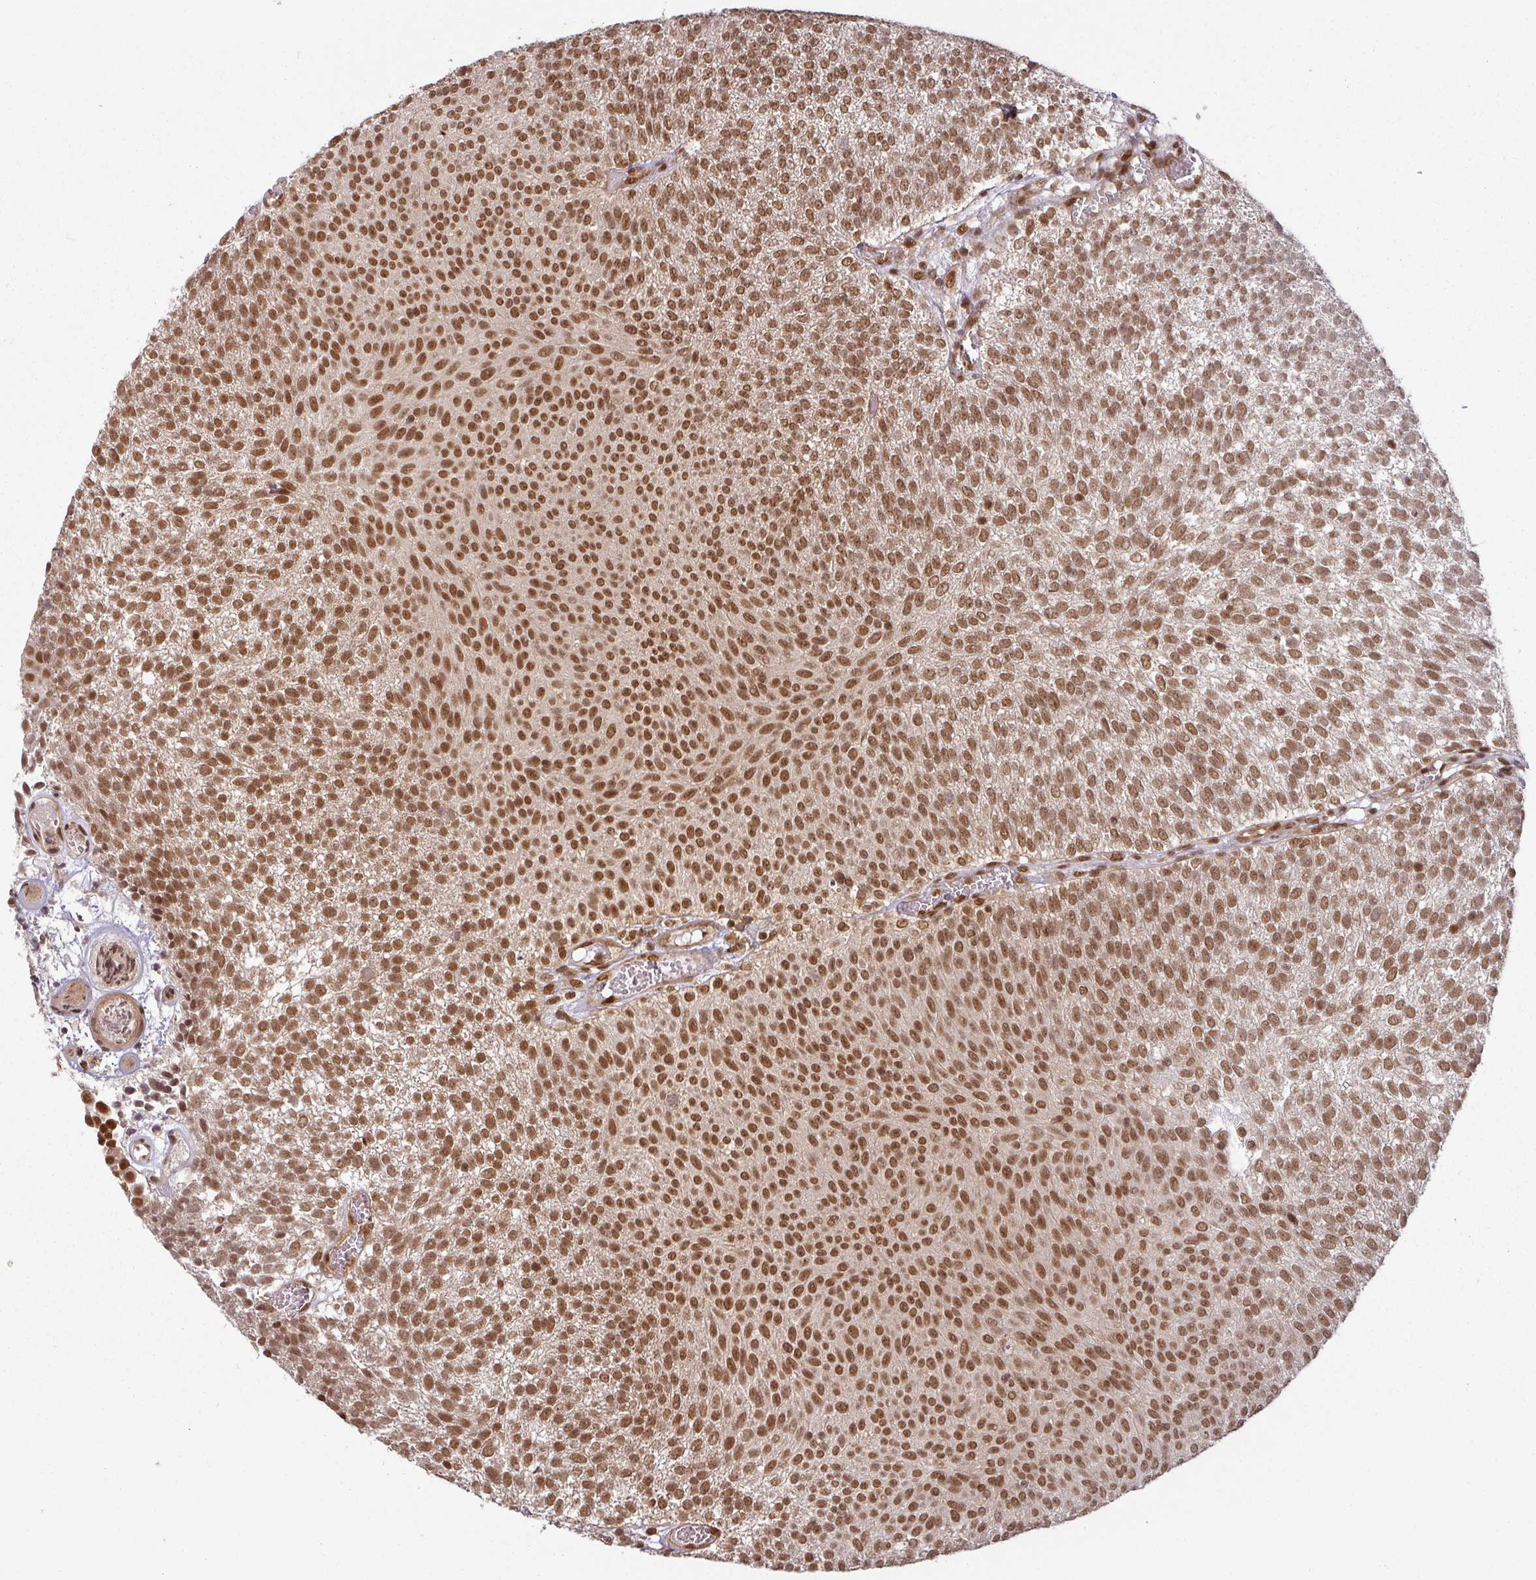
{"staining": {"intensity": "moderate", "quantity": ">75%", "location": "nuclear"}, "tissue": "urothelial cancer", "cell_type": "Tumor cells", "image_type": "cancer", "snomed": [{"axis": "morphology", "description": "Urothelial carcinoma, Low grade"}, {"axis": "topography", "description": "Urinary bladder"}], "caption": "Human urothelial cancer stained with a protein marker shows moderate staining in tumor cells.", "gene": "SIK3", "patient": {"sex": "female", "age": 79}}